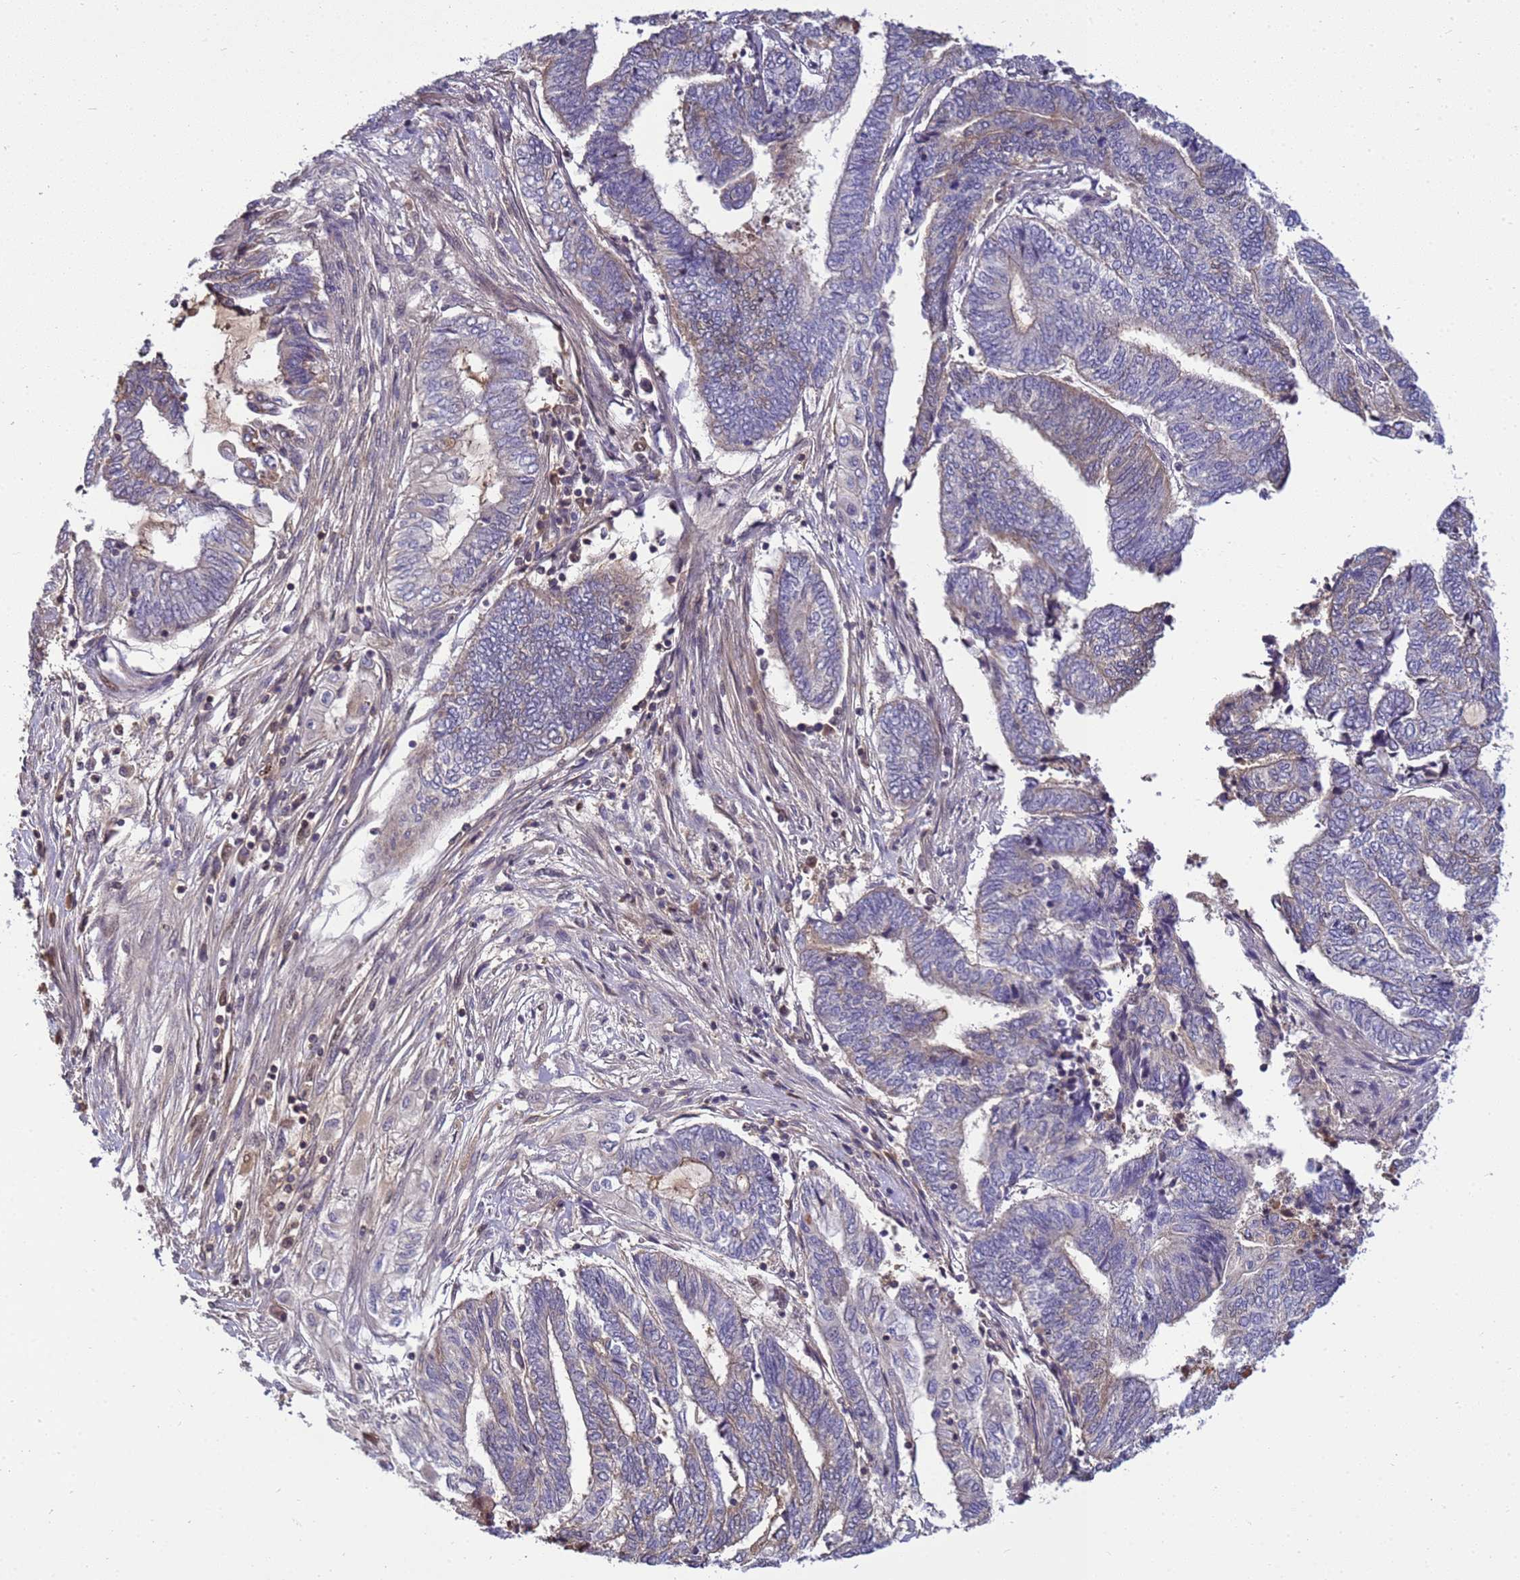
{"staining": {"intensity": "weak", "quantity": "<25%", "location": "cytoplasmic/membranous"}, "tissue": "endometrial cancer", "cell_type": "Tumor cells", "image_type": "cancer", "snomed": [{"axis": "morphology", "description": "Adenocarcinoma, NOS"}, {"axis": "topography", "description": "Uterus"}, {"axis": "topography", "description": "Endometrium"}], "caption": "High power microscopy micrograph of an immunohistochemistry (IHC) photomicrograph of adenocarcinoma (endometrial), revealing no significant expression in tumor cells.", "gene": "TMEM74B", "patient": {"sex": "female", "age": 70}}